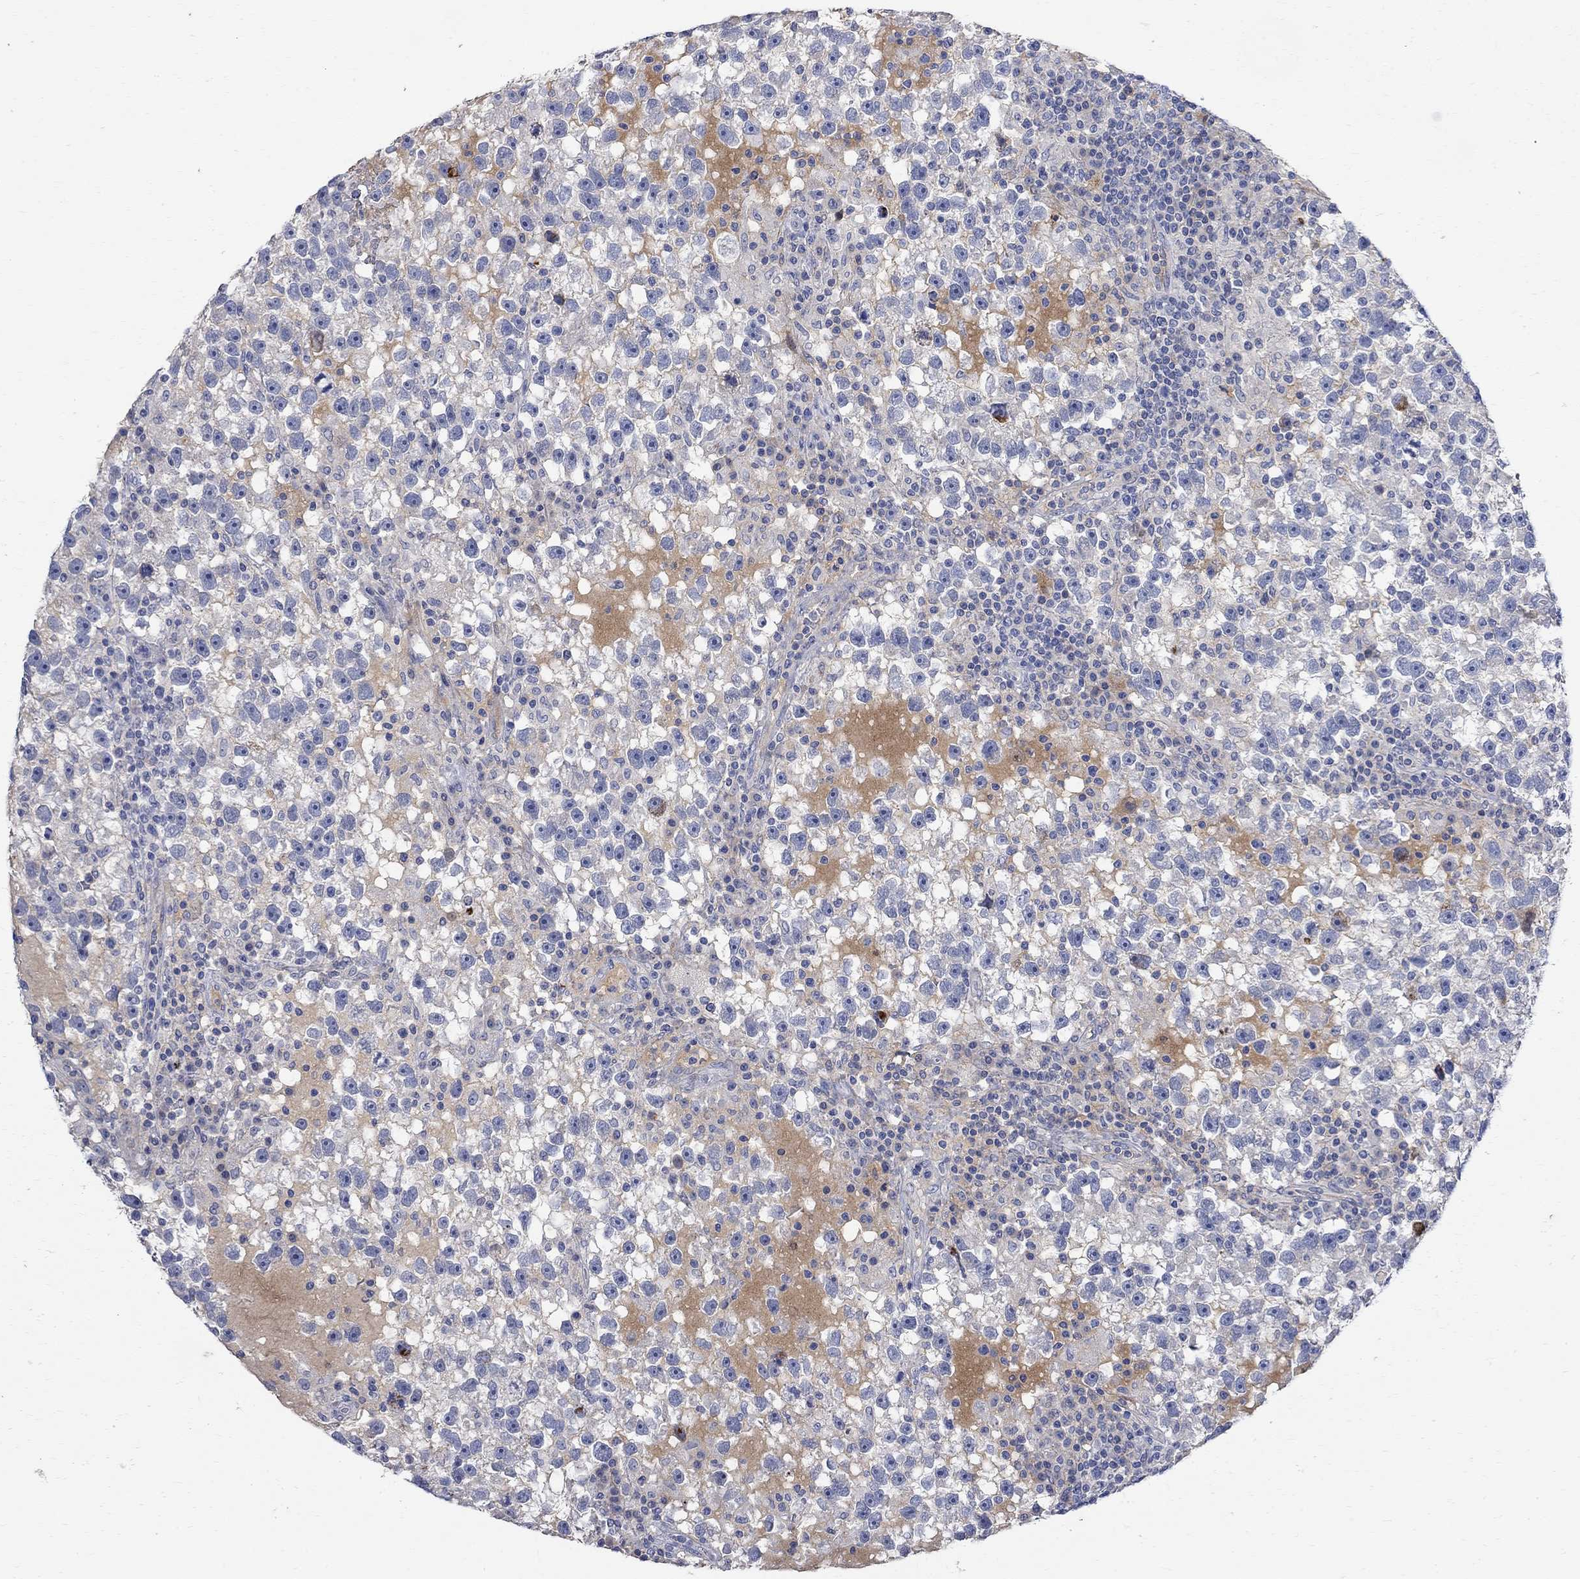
{"staining": {"intensity": "negative", "quantity": "none", "location": "none"}, "tissue": "testis cancer", "cell_type": "Tumor cells", "image_type": "cancer", "snomed": [{"axis": "morphology", "description": "Seminoma, NOS"}, {"axis": "topography", "description": "Testis"}], "caption": "The micrograph demonstrates no staining of tumor cells in seminoma (testis). (DAB immunohistochemistry, high magnification).", "gene": "FNDC5", "patient": {"sex": "male", "age": 47}}